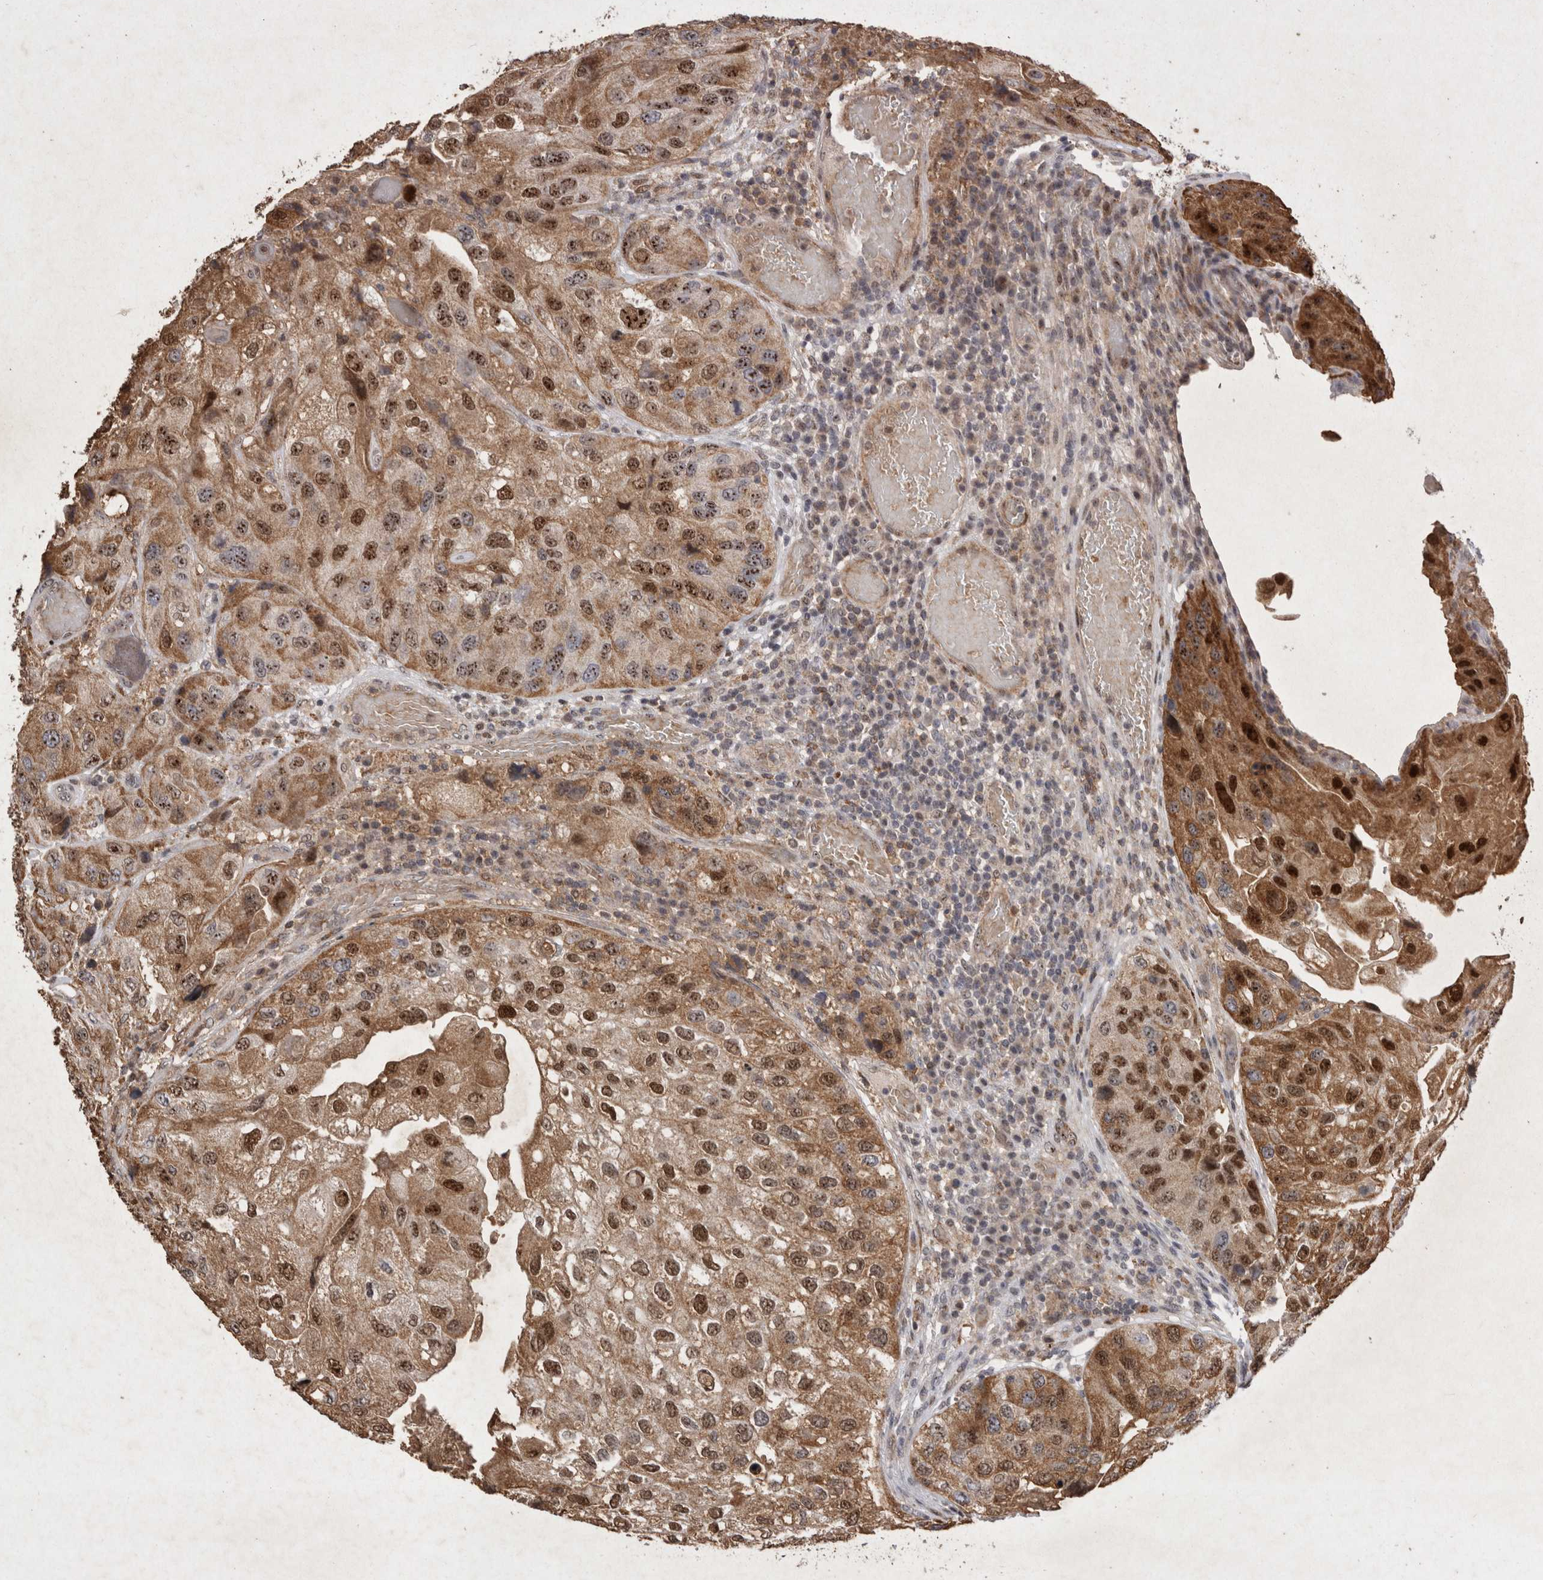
{"staining": {"intensity": "strong", "quantity": ">75%", "location": "cytoplasmic/membranous,nuclear"}, "tissue": "urothelial cancer", "cell_type": "Tumor cells", "image_type": "cancer", "snomed": [{"axis": "morphology", "description": "Urothelial carcinoma, High grade"}, {"axis": "topography", "description": "Urinary bladder"}], "caption": "High-magnification brightfield microscopy of urothelial cancer stained with DAB (brown) and counterstained with hematoxylin (blue). tumor cells exhibit strong cytoplasmic/membranous and nuclear expression is identified in about>75% of cells.", "gene": "STK11", "patient": {"sex": "female", "age": 64}}